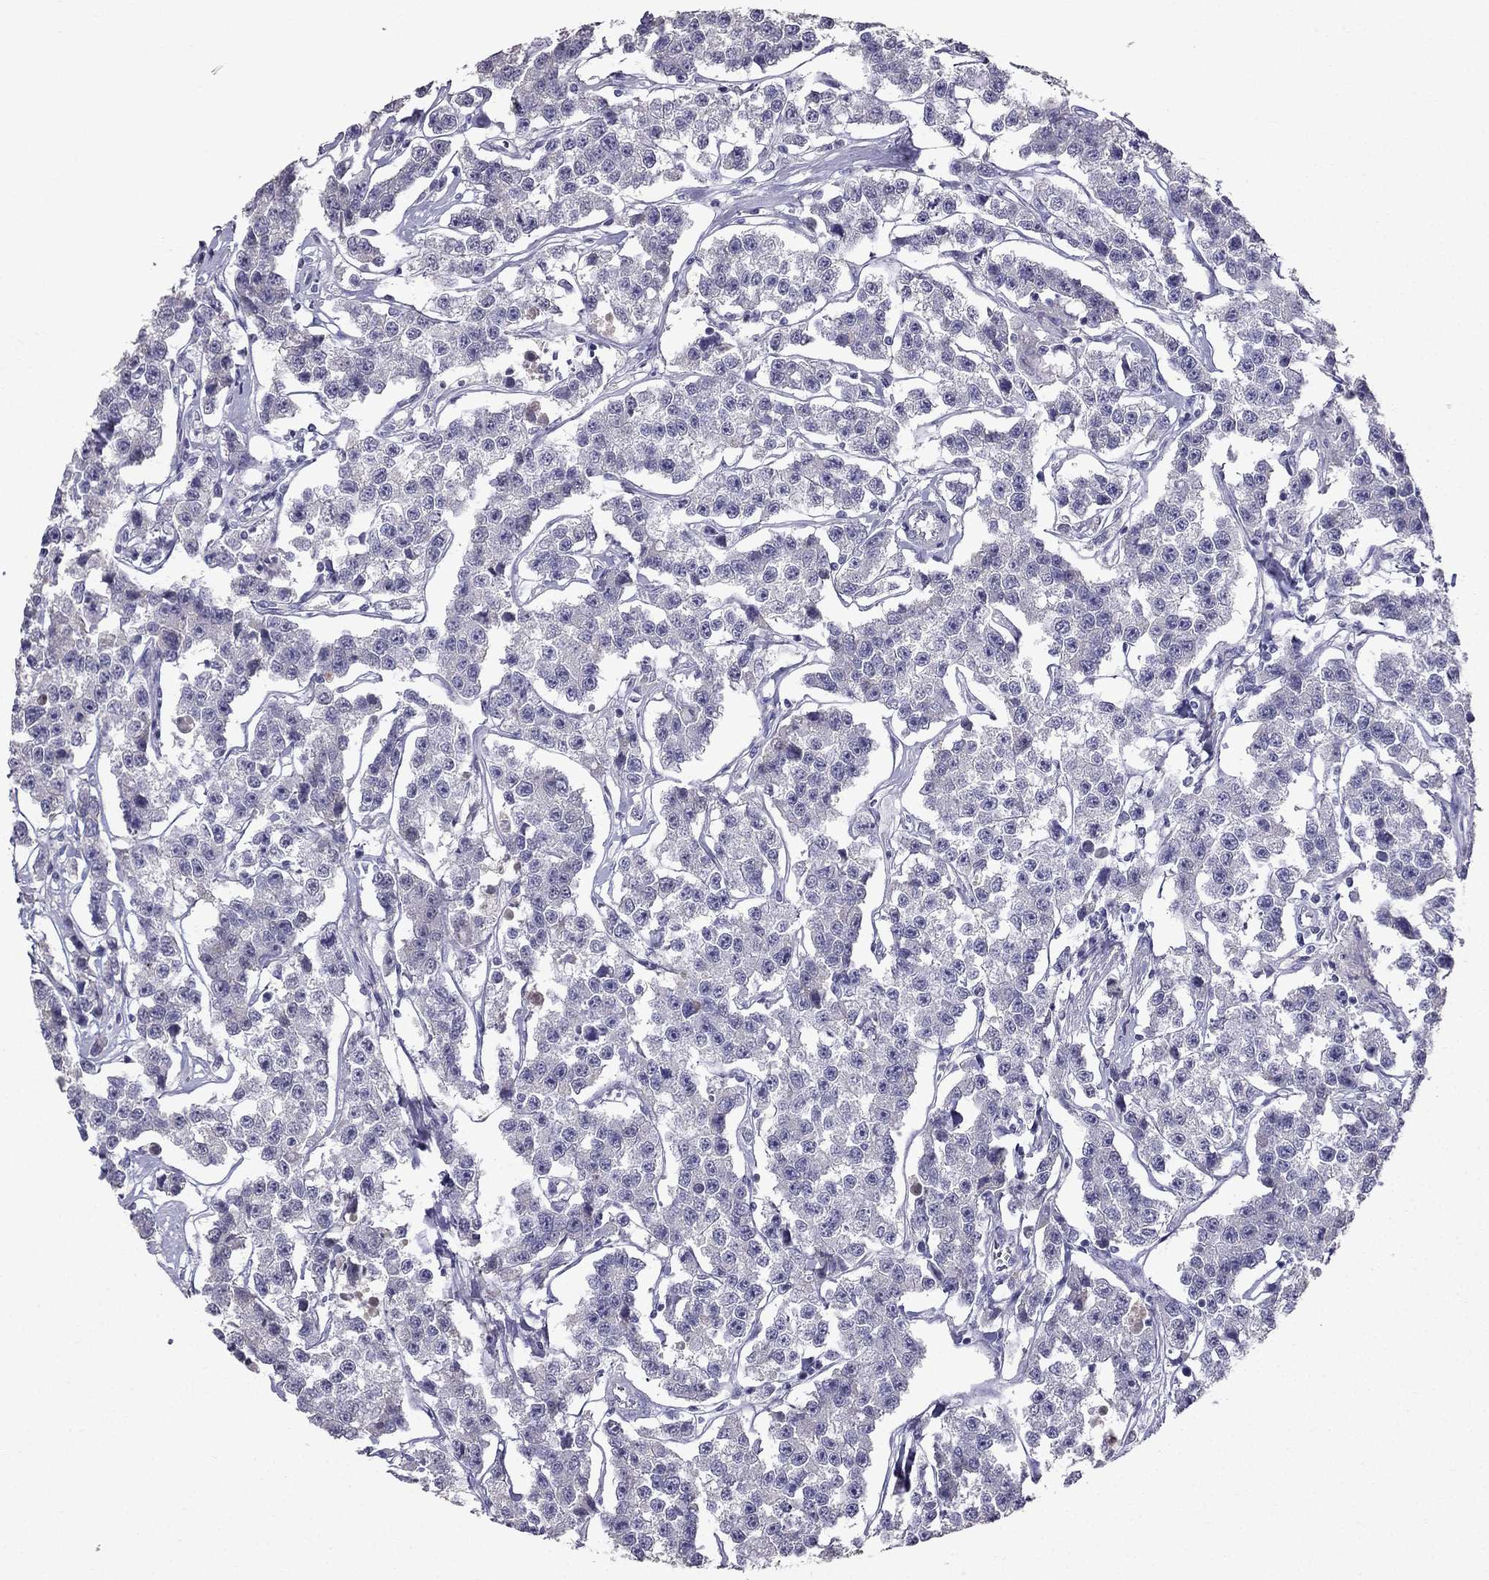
{"staining": {"intensity": "negative", "quantity": "none", "location": "none"}, "tissue": "testis cancer", "cell_type": "Tumor cells", "image_type": "cancer", "snomed": [{"axis": "morphology", "description": "Seminoma, NOS"}, {"axis": "topography", "description": "Testis"}], "caption": "Tumor cells show no significant expression in testis seminoma. (Brightfield microscopy of DAB (3,3'-diaminobenzidine) IHC at high magnification).", "gene": "SCG5", "patient": {"sex": "male", "age": 59}}